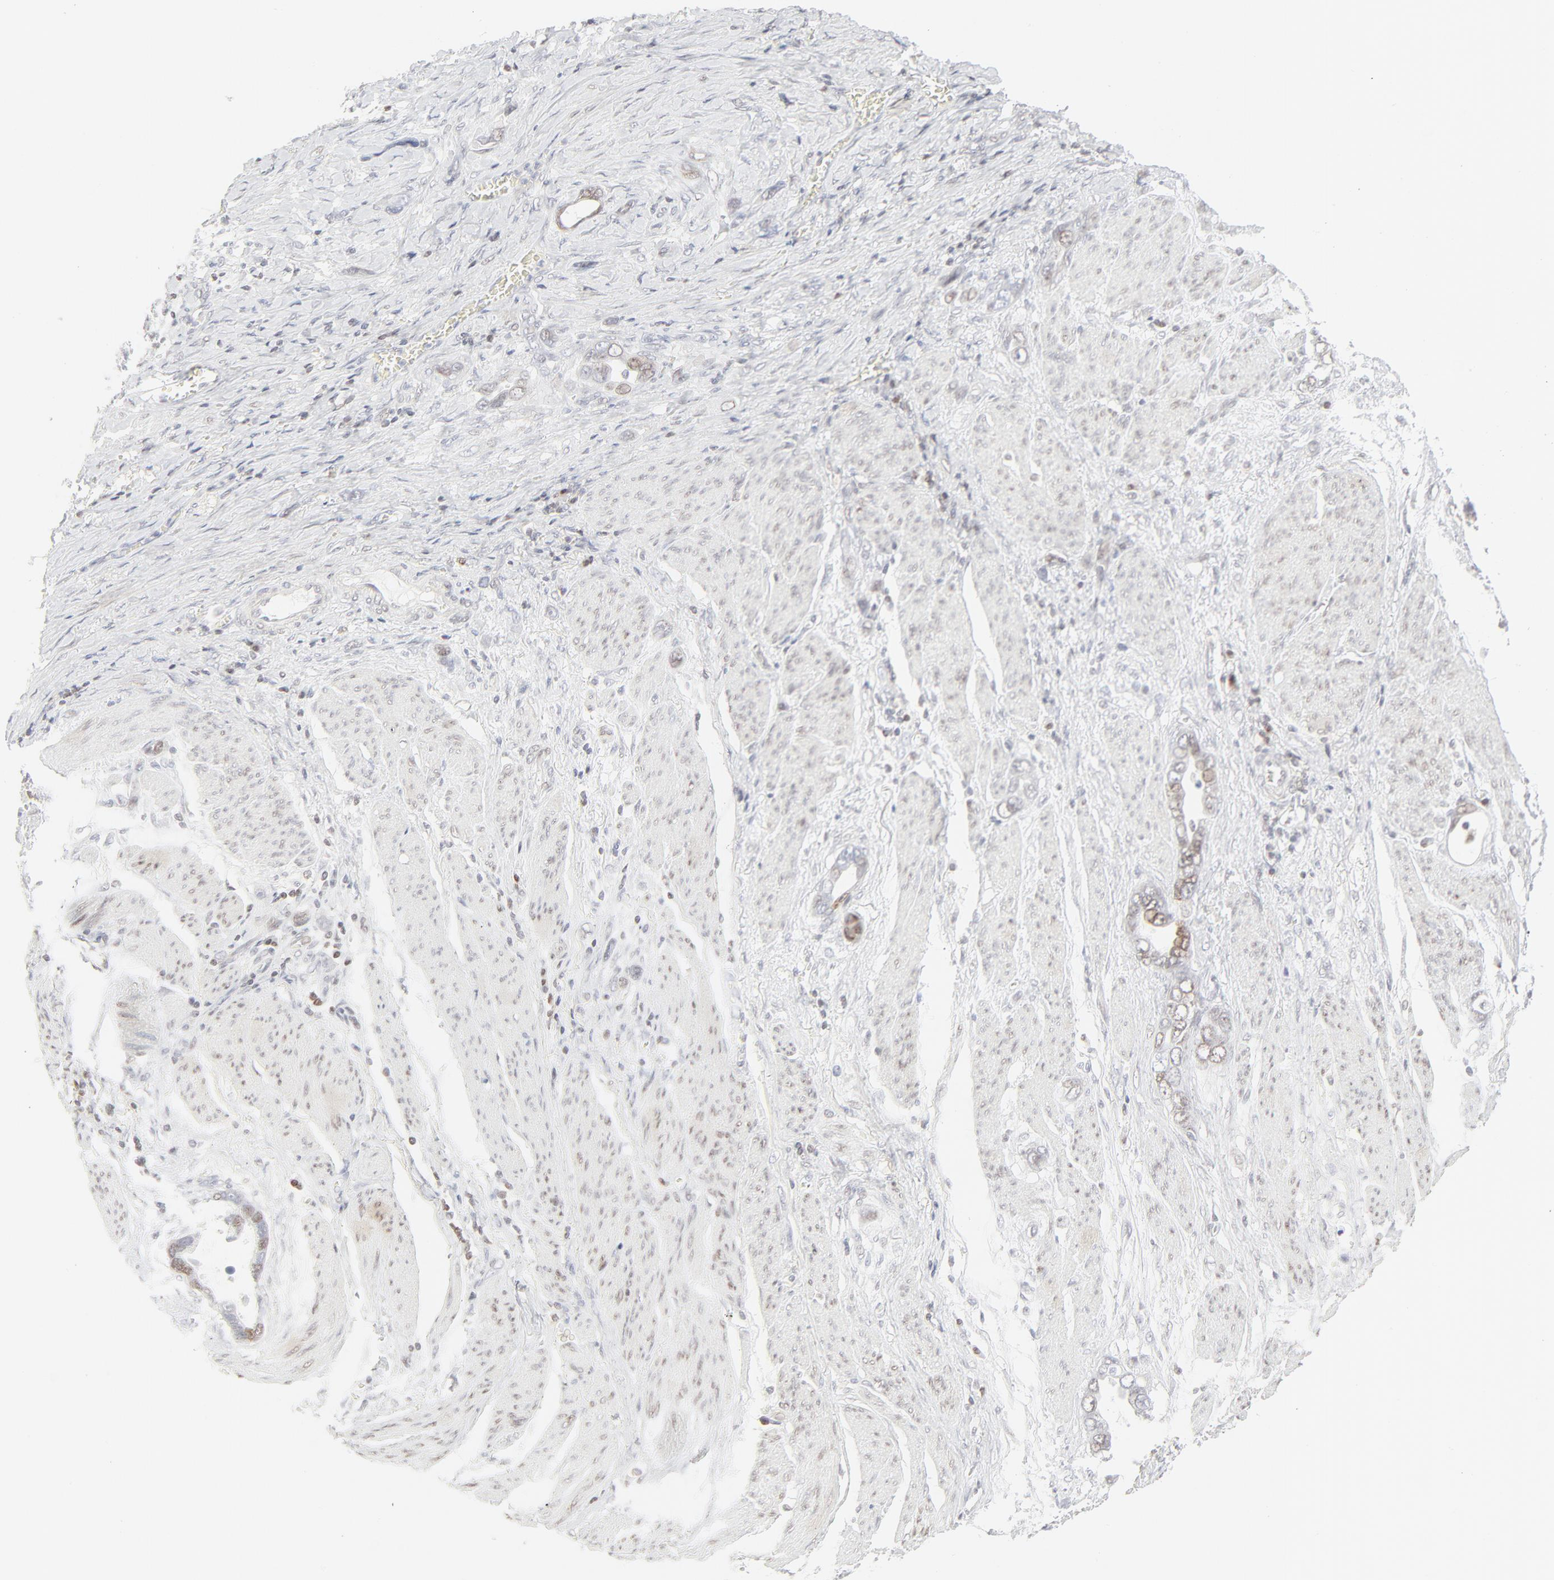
{"staining": {"intensity": "weak", "quantity": "<25%", "location": "nuclear"}, "tissue": "stomach cancer", "cell_type": "Tumor cells", "image_type": "cancer", "snomed": [{"axis": "morphology", "description": "Adenocarcinoma, NOS"}, {"axis": "topography", "description": "Stomach"}], "caption": "Tumor cells show no significant staining in adenocarcinoma (stomach).", "gene": "PRKCB", "patient": {"sex": "male", "age": 78}}